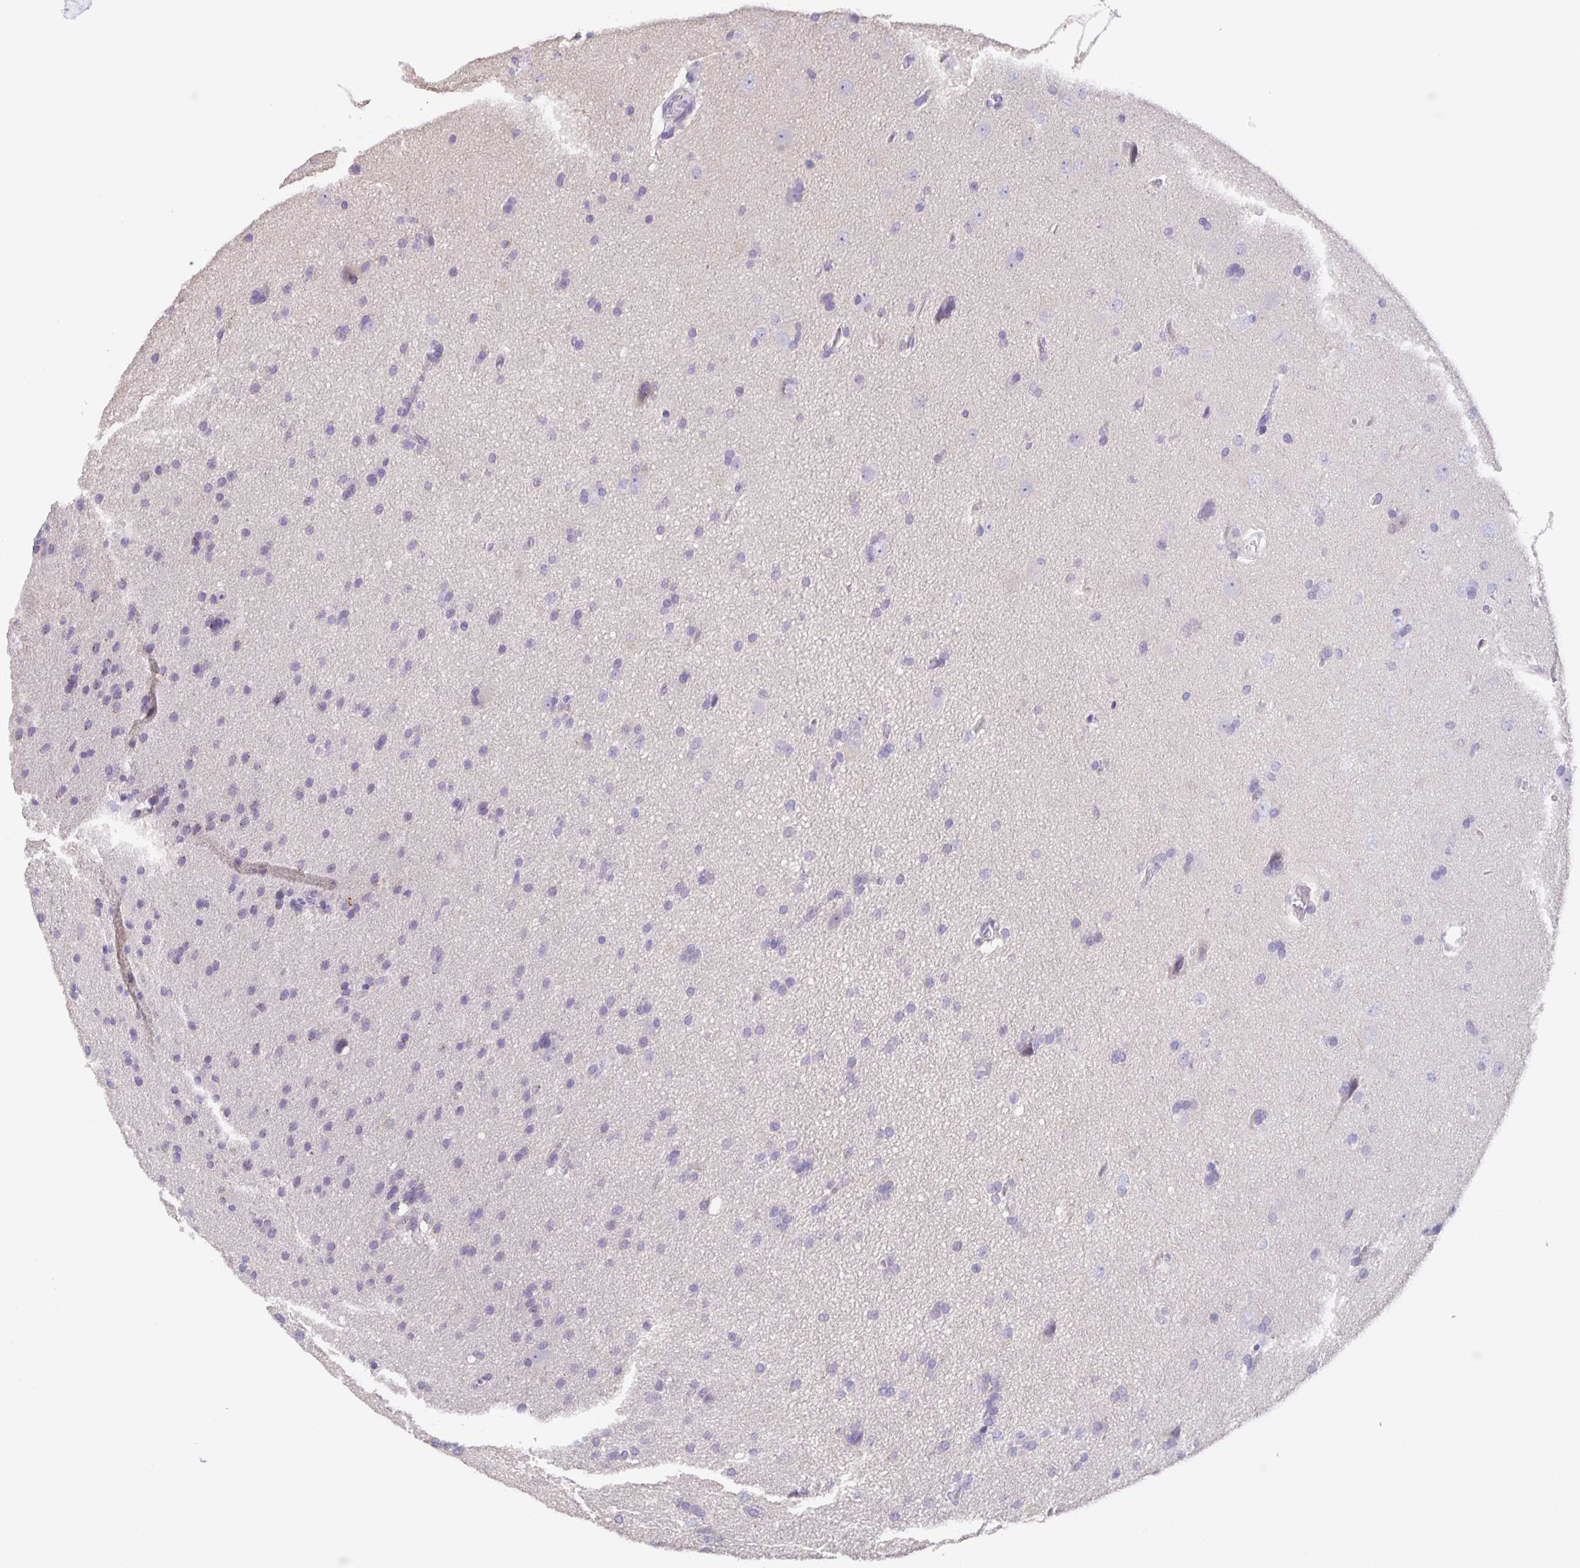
{"staining": {"intensity": "negative", "quantity": "none", "location": "none"}, "tissue": "glioma", "cell_type": "Tumor cells", "image_type": "cancer", "snomed": [{"axis": "morphology", "description": "Glioma, malignant, Low grade"}, {"axis": "topography", "description": "Brain"}], "caption": "The photomicrograph exhibits no significant expression in tumor cells of malignant glioma (low-grade).", "gene": "PRR36", "patient": {"sex": "female", "age": 54}}